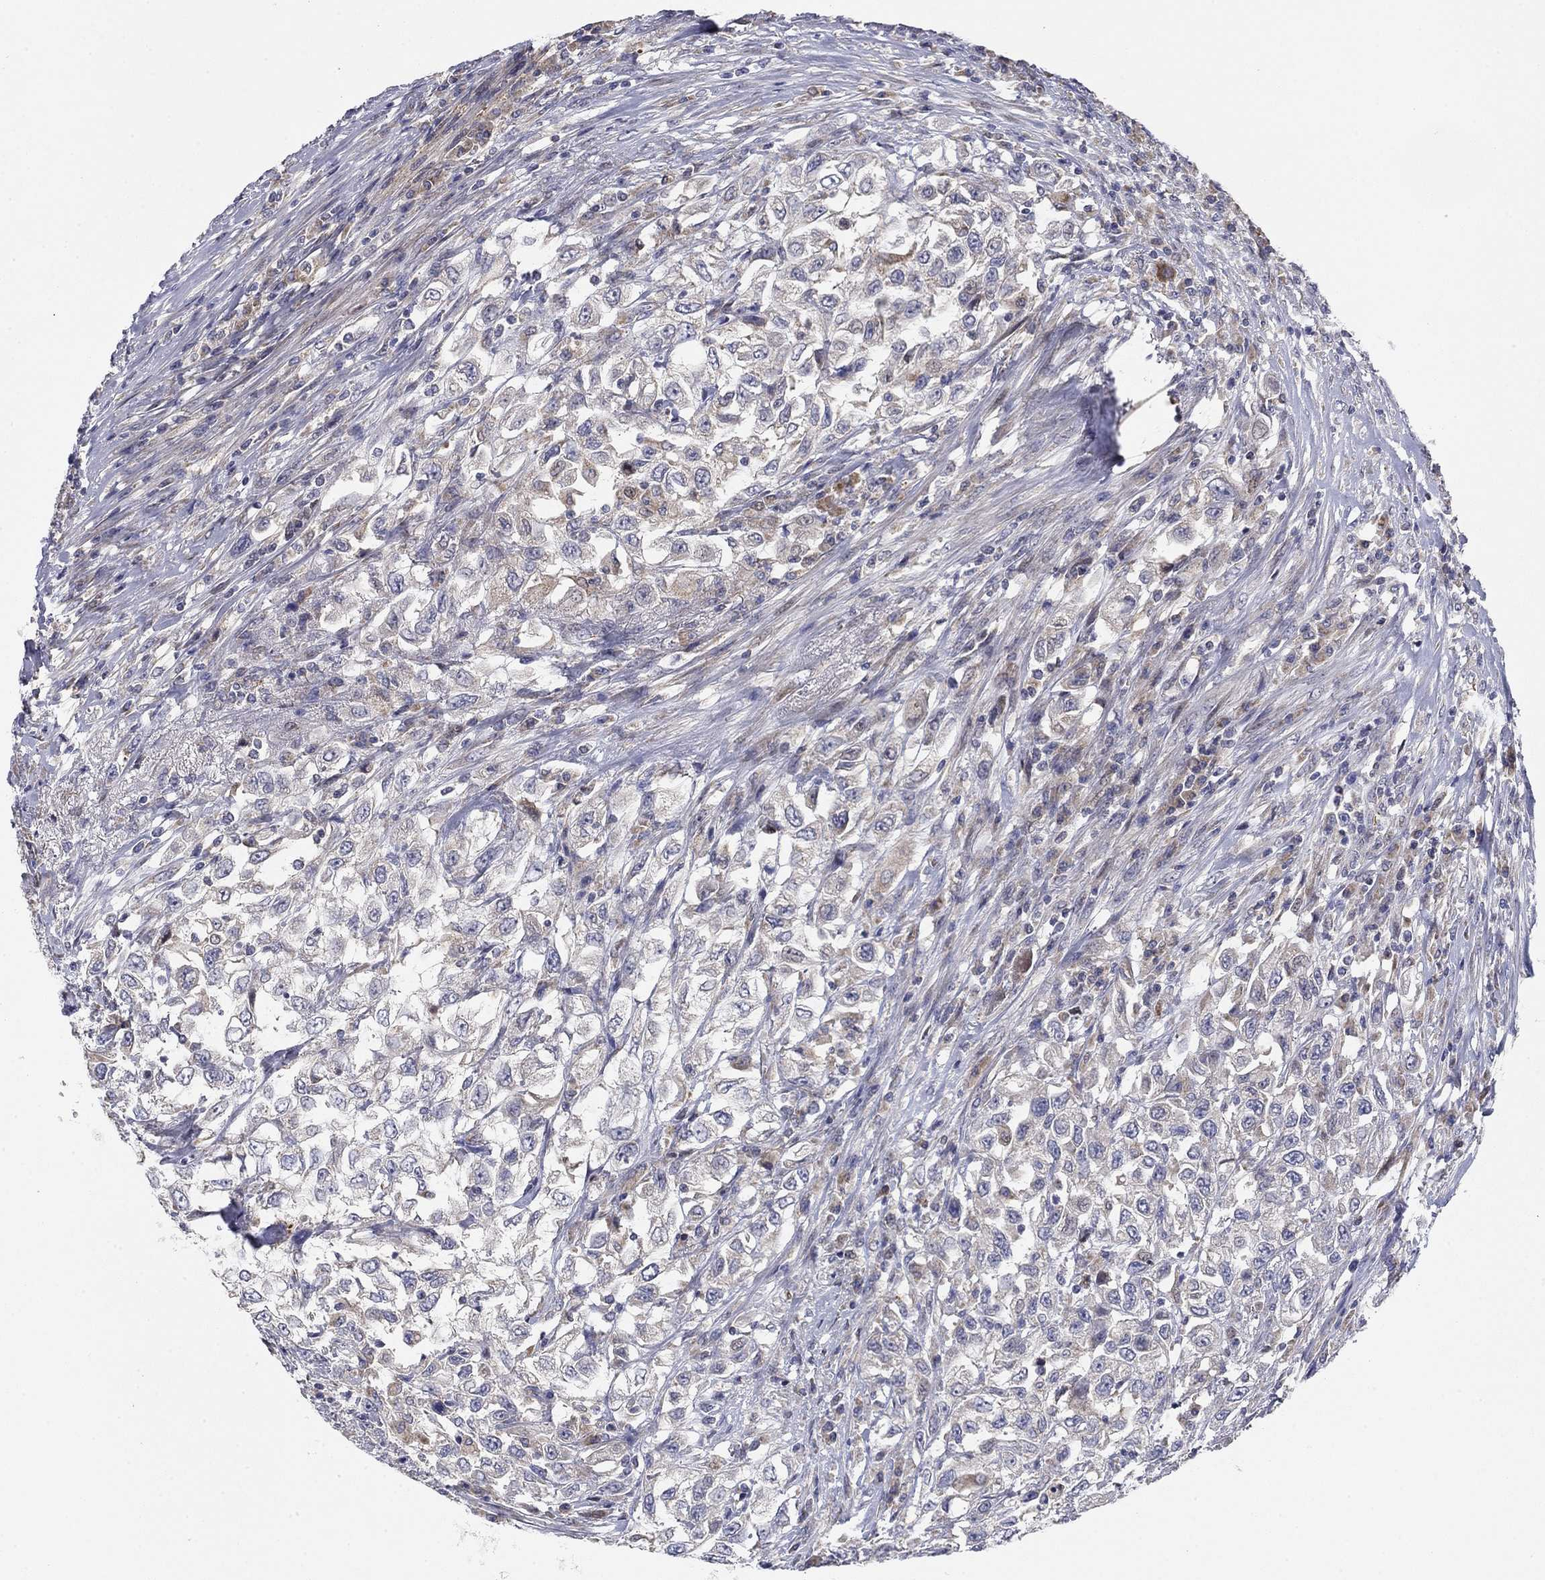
{"staining": {"intensity": "negative", "quantity": "none", "location": "none"}, "tissue": "urothelial cancer", "cell_type": "Tumor cells", "image_type": "cancer", "snomed": [{"axis": "morphology", "description": "Urothelial carcinoma, High grade"}, {"axis": "topography", "description": "Urinary bladder"}], "caption": "An immunohistochemistry (IHC) micrograph of urothelial cancer is shown. There is no staining in tumor cells of urothelial cancer. (Stains: DAB immunohistochemistry with hematoxylin counter stain, Microscopy: brightfield microscopy at high magnification).", "gene": "MMAA", "patient": {"sex": "female", "age": 56}}